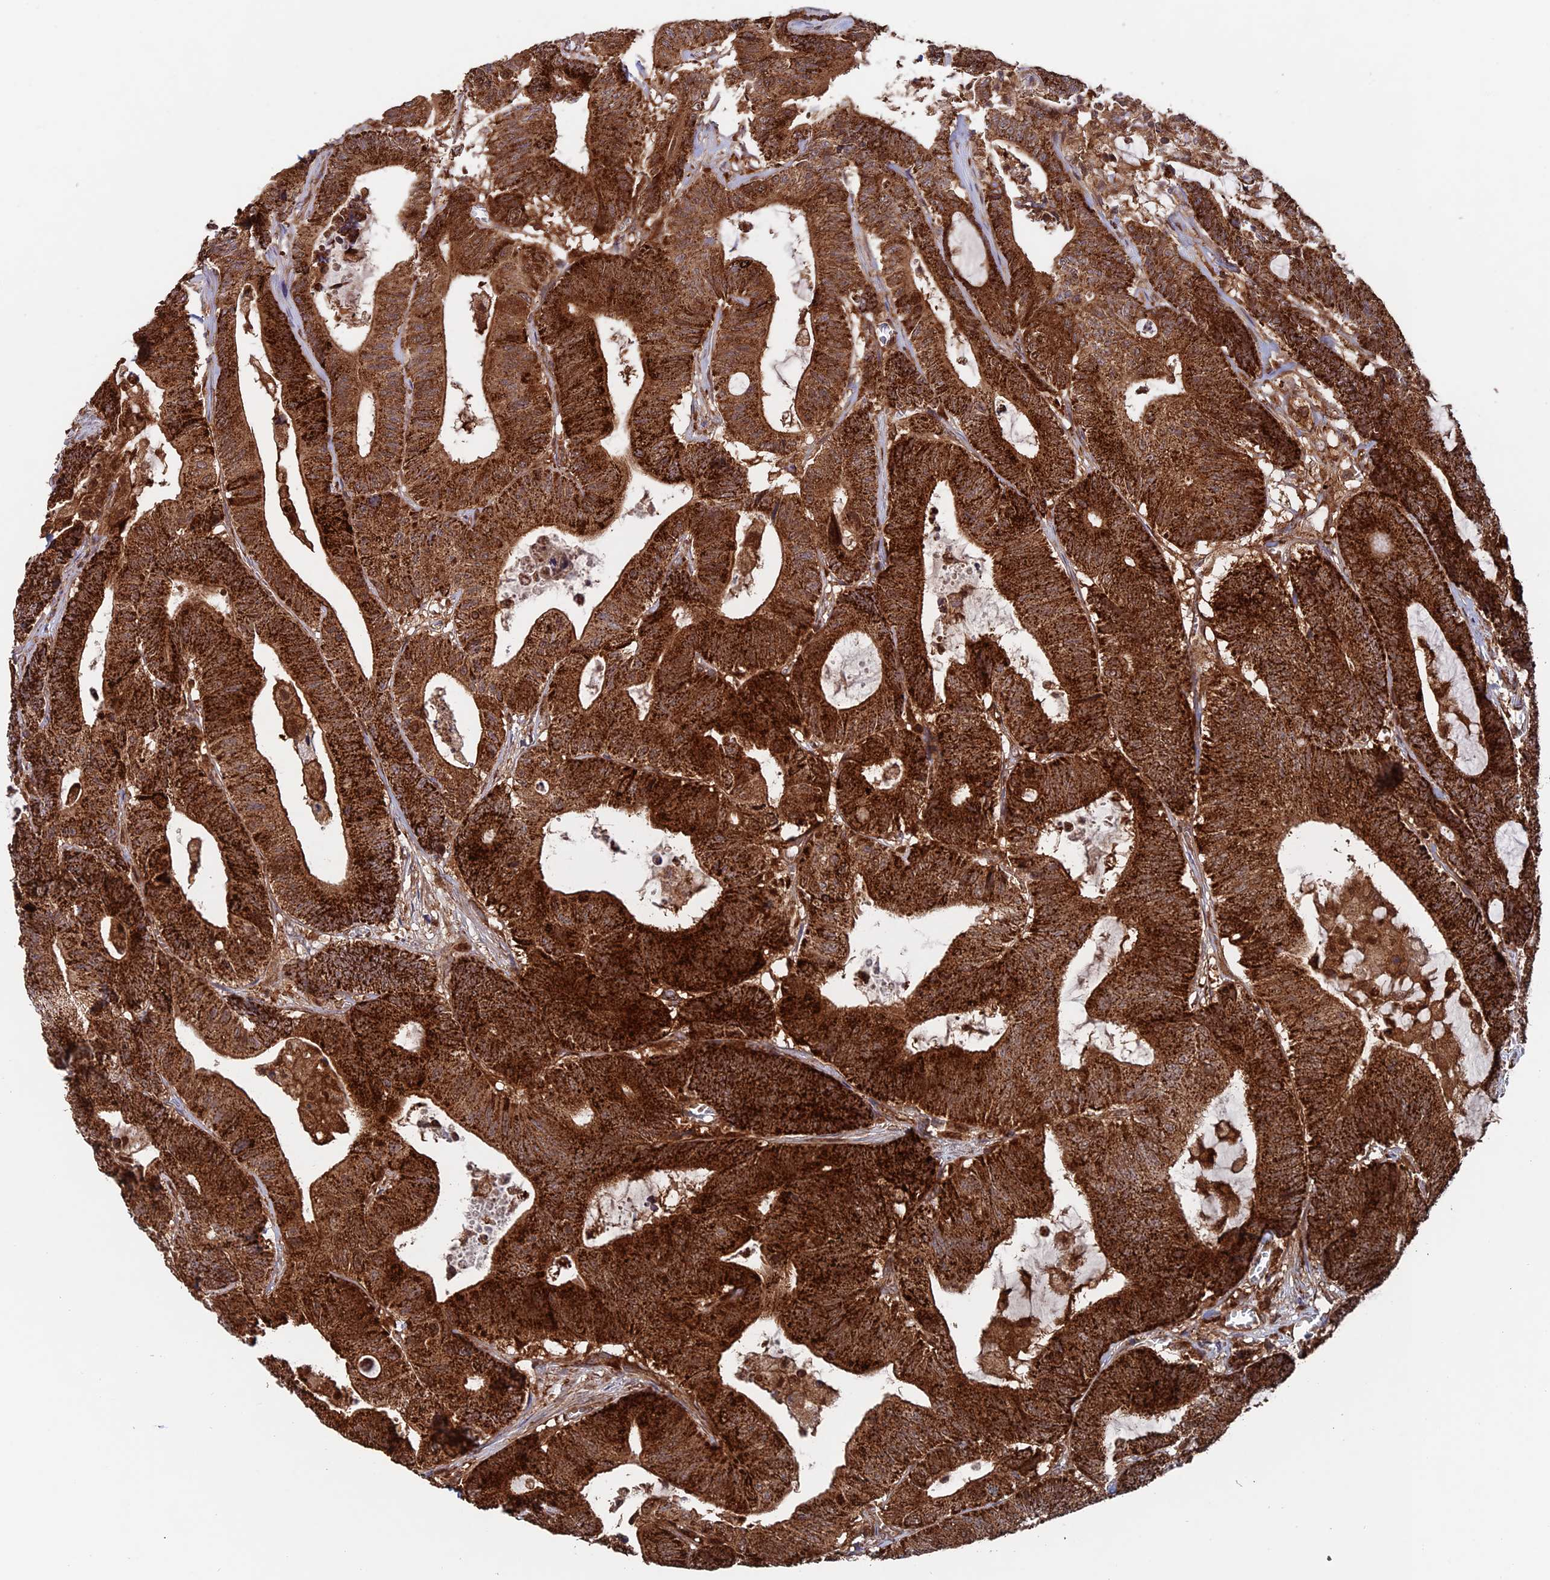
{"staining": {"intensity": "strong", "quantity": ">75%", "location": "cytoplasmic/membranous"}, "tissue": "colorectal cancer", "cell_type": "Tumor cells", "image_type": "cancer", "snomed": [{"axis": "morphology", "description": "Adenocarcinoma, NOS"}, {"axis": "topography", "description": "Colon"}], "caption": "Tumor cells display high levels of strong cytoplasmic/membranous positivity in approximately >75% of cells in colorectal cancer.", "gene": "DTYMK", "patient": {"sex": "female", "age": 84}}